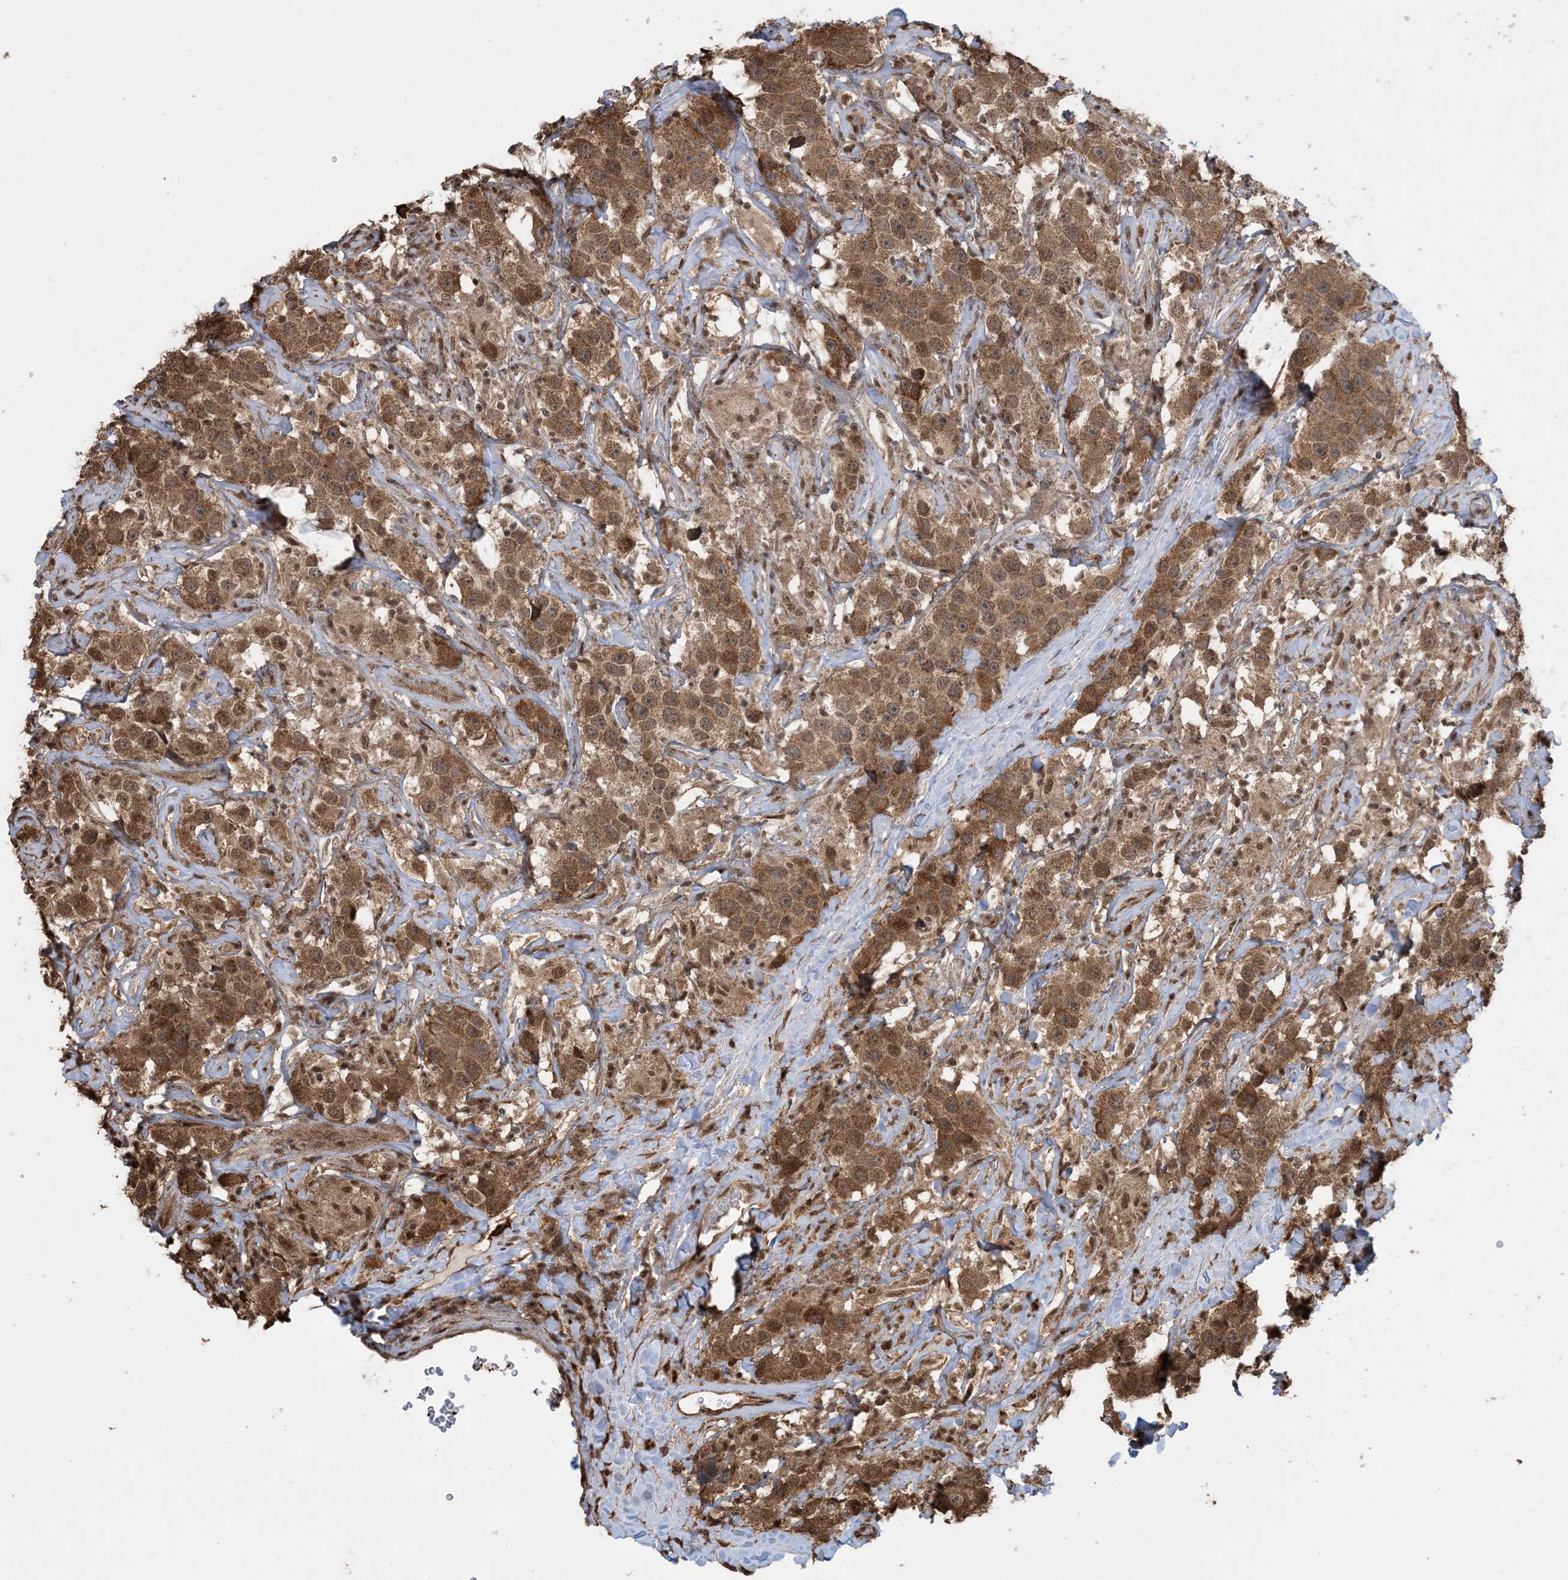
{"staining": {"intensity": "moderate", "quantity": ">75%", "location": "cytoplasmic/membranous,nuclear"}, "tissue": "testis cancer", "cell_type": "Tumor cells", "image_type": "cancer", "snomed": [{"axis": "morphology", "description": "Seminoma, NOS"}, {"axis": "topography", "description": "Testis"}], "caption": "Protein staining of testis cancer tissue reveals moderate cytoplasmic/membranous and nuclear staining in approximately >75% of tumor cells.", "gene": "HSPA1A", "patient": {"sex": "male", "age": 49}}